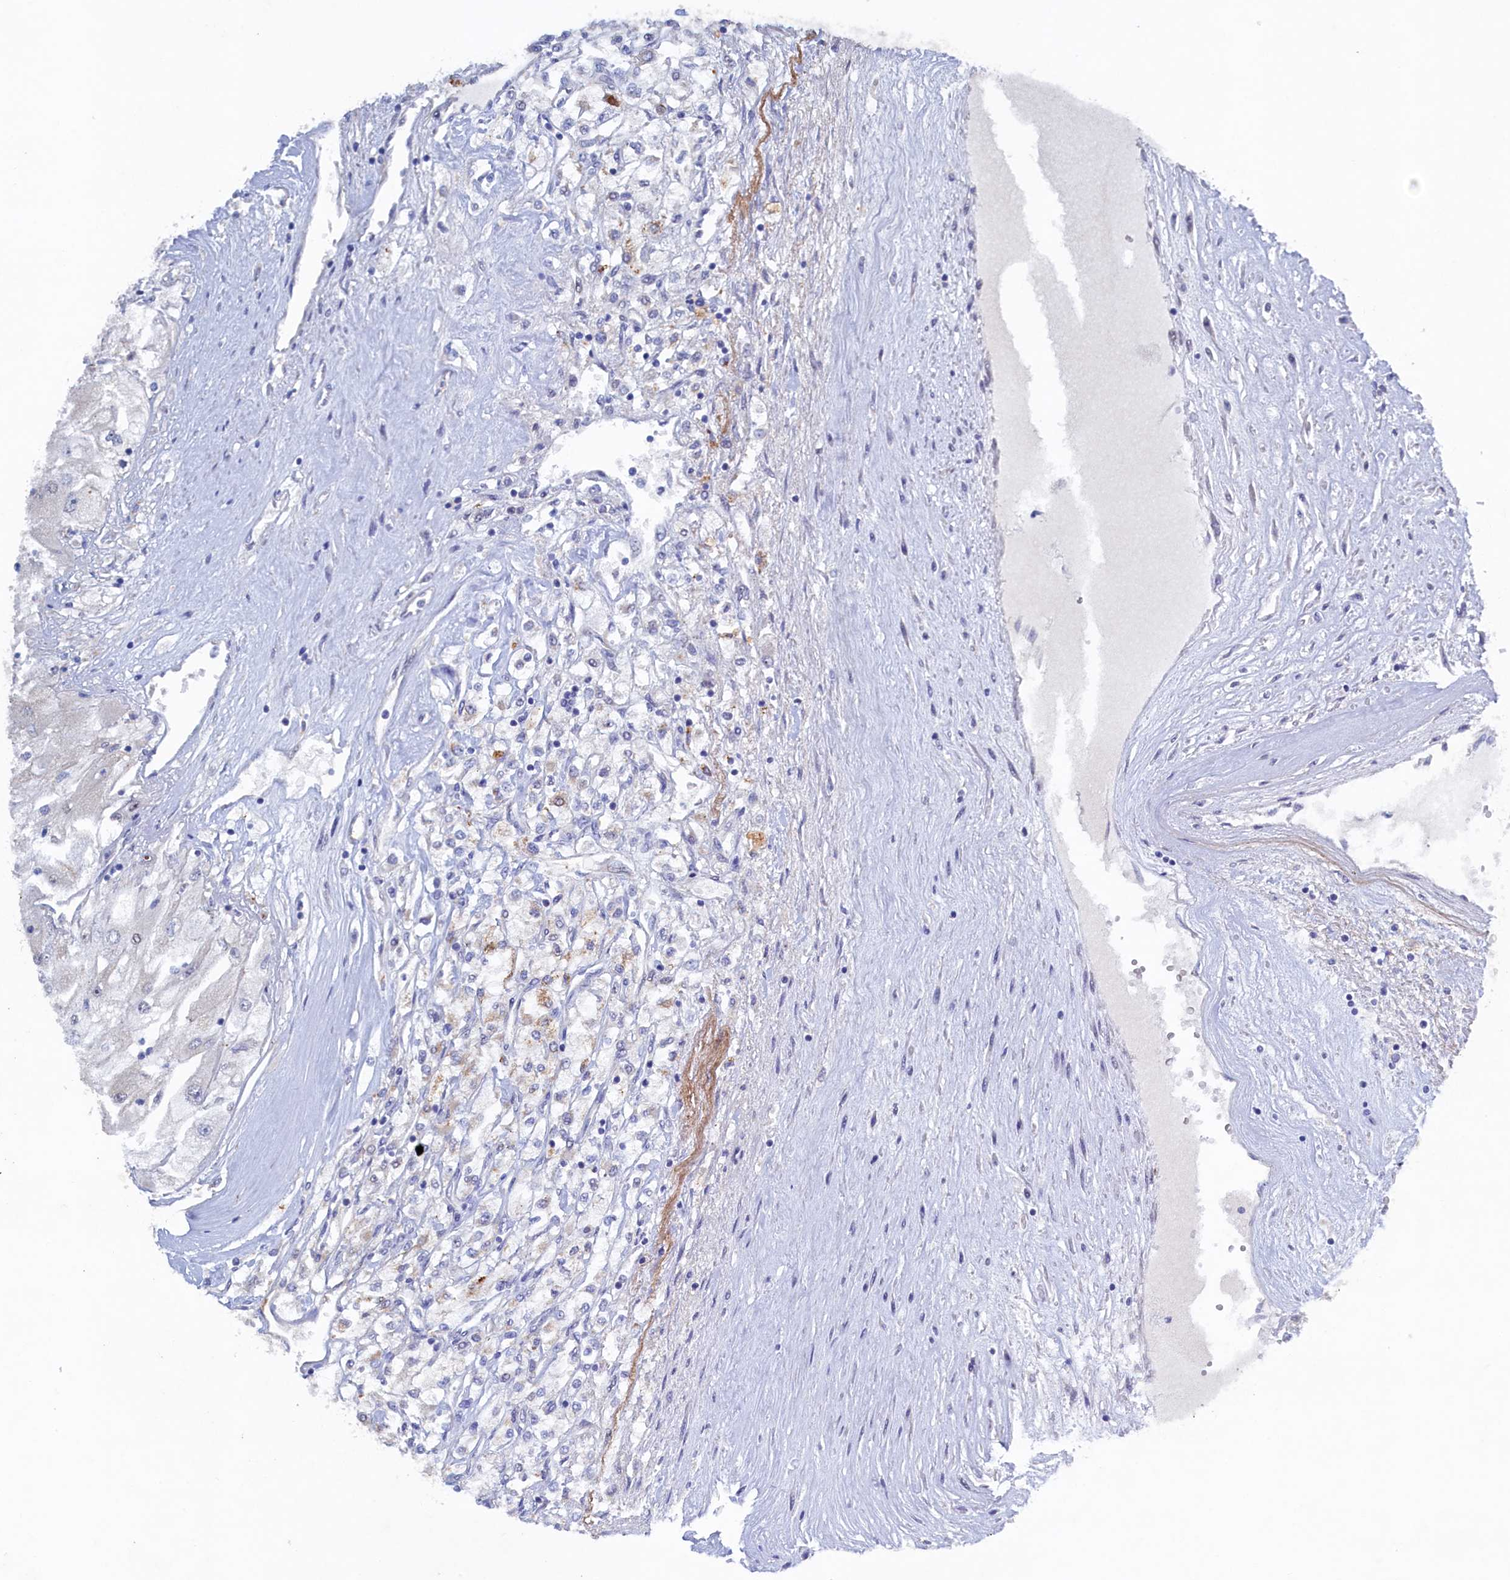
{"staining": {"intensity": "negative", "quantity": "none", "location": "none"}, "tissue": "renal cancer", "cell_type": "Tumor cells", "image_type": "cancer", "snomed": [{"axis": "morphology", "description": "Adenocarcinoma, NOS"}, {"axis": "topography", "description": "Kidney"}], "caption": "IHC photomicrograph of renal cancer (adenocarcinoma) stained for a protein (brown), which exhibits no staining in tumor cells. (Immunohistochemistry (ihc), brightfield microscopy, high magnification).", "gene": "CBLIF", "patient": {"sex": "male", "age": 80}}